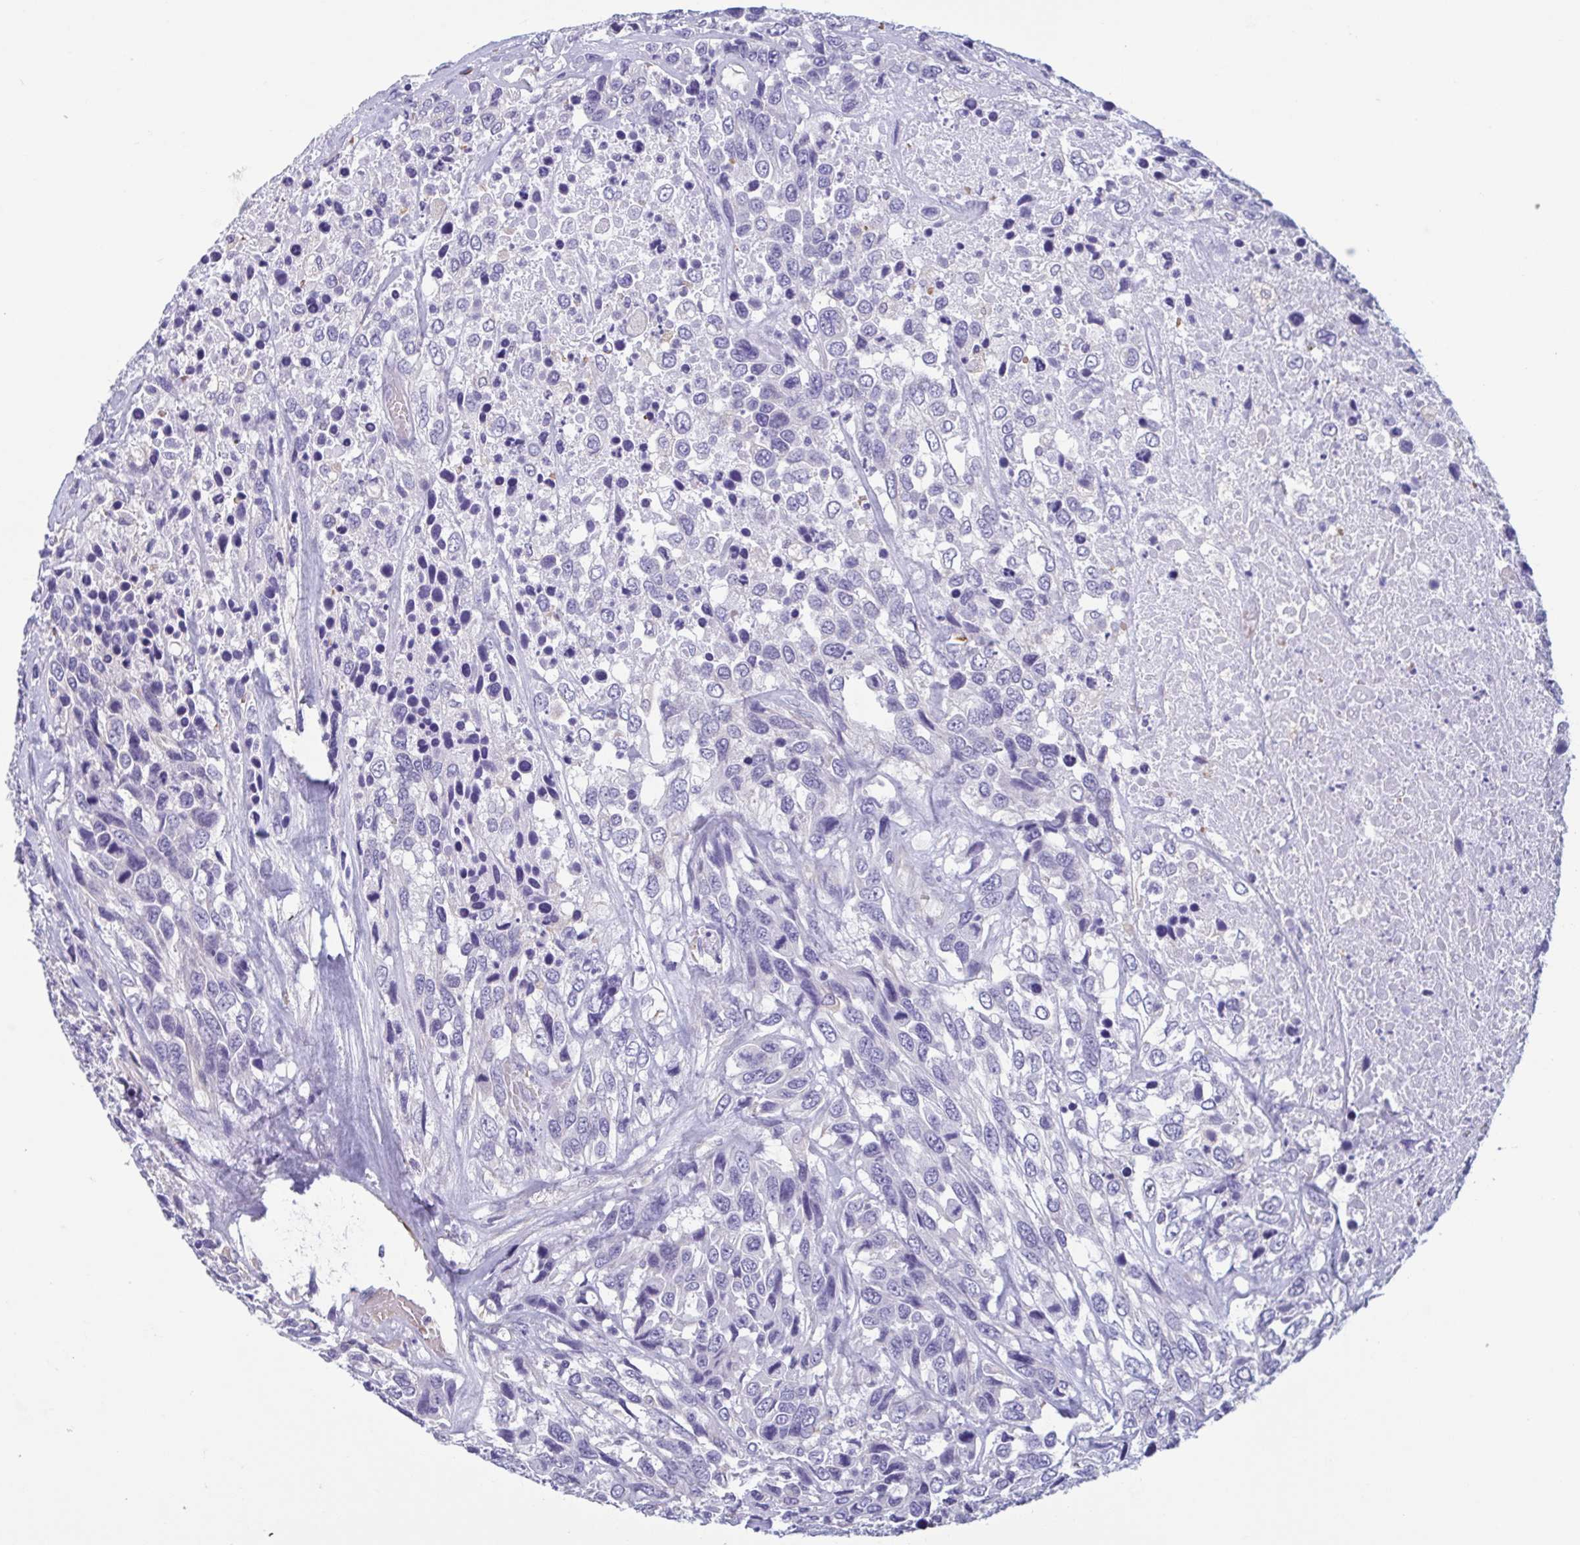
{"staining": {"intensity": "negative", "quantity": "none", "location": "none"}, "tissue": "urothelial cancer", "cell_type": "Tumor cells", "image_type": "cancer", "snomed": [{"axis": "morphology", "description": "Urothelial carcinoma, High grade"}, {"axis": "topography", "description": "Urinary bladder"}], "caption": "Immunohistochemical staining of human high-grade urothelial carcinoma exhibits no significant positivity in tumor cells.", "gene": "MORC4", "patient": {"sex": "female", "age": 70}}